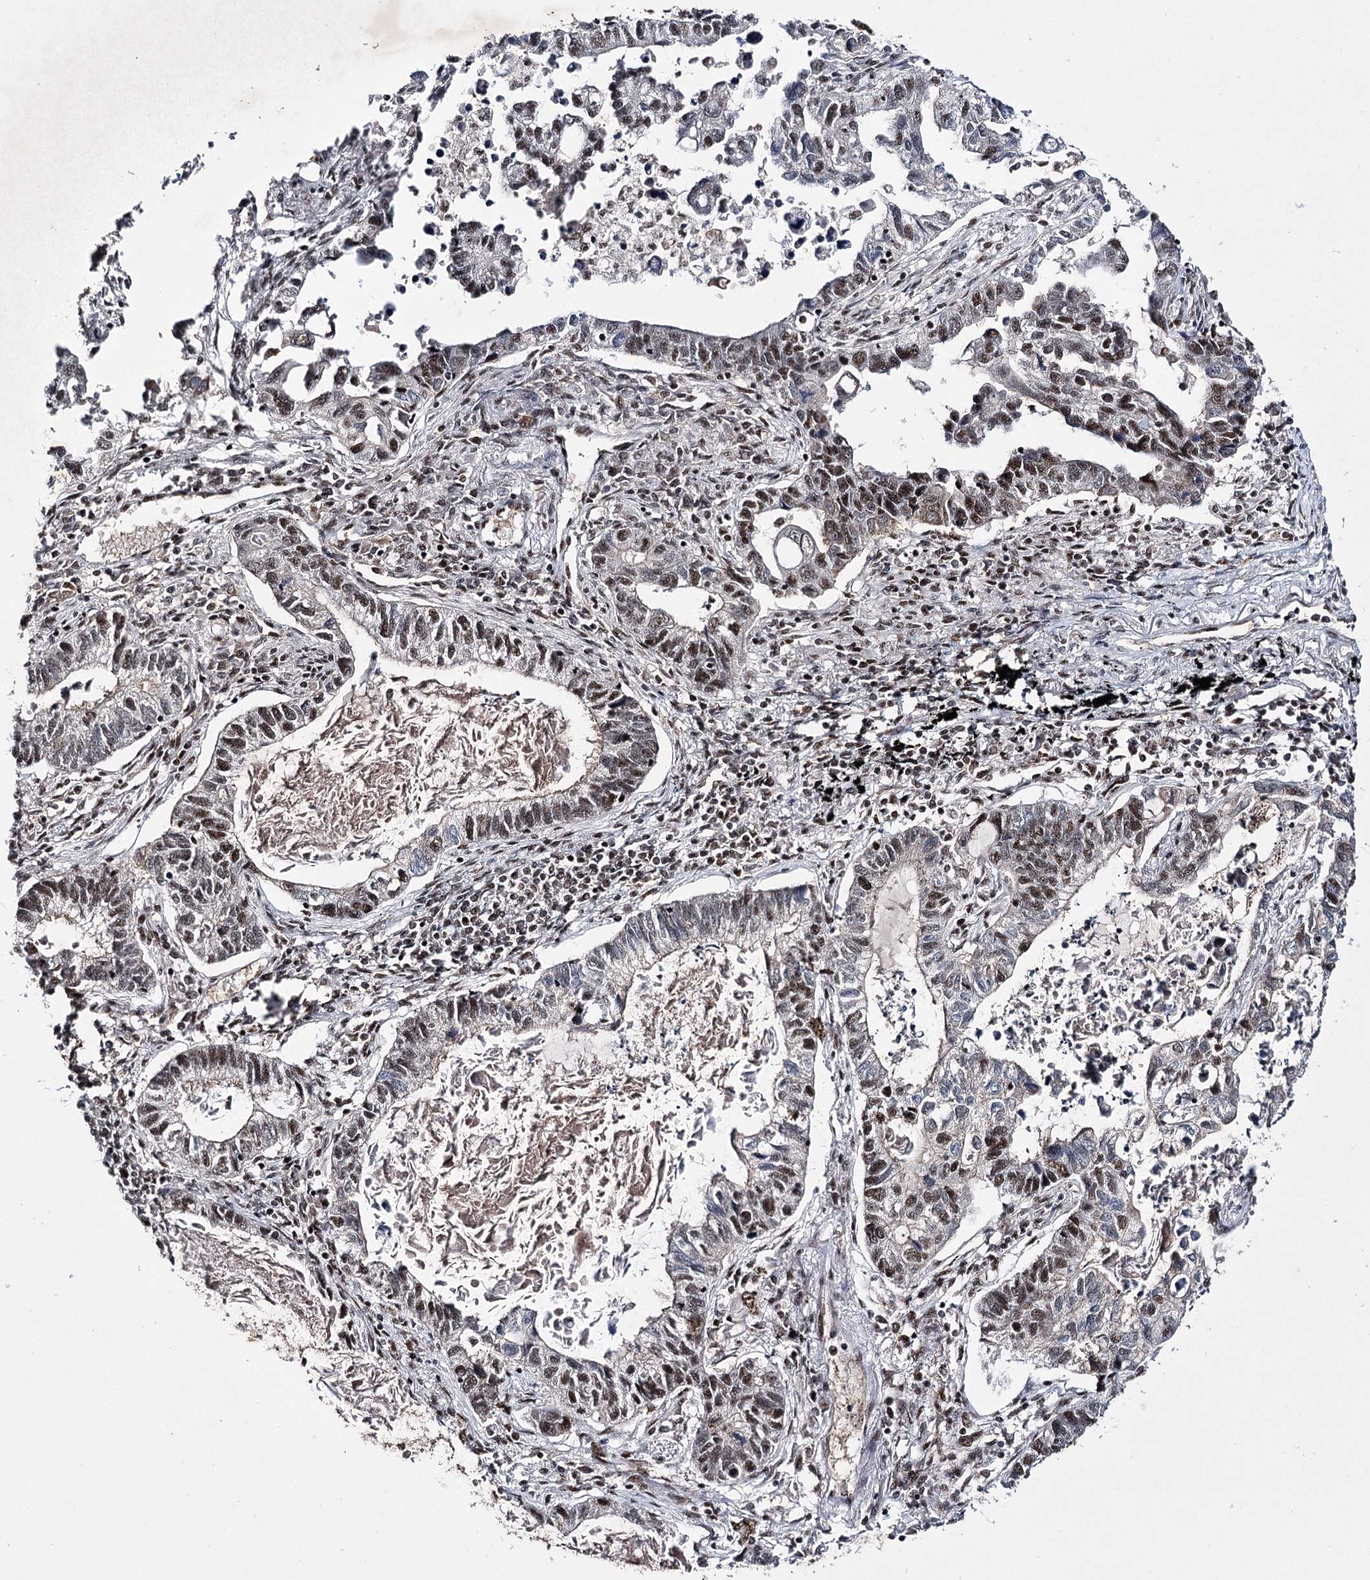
{"staining": {"intensity": "moderate", "quantity": "25%-75%", "location": "nuclear"}, "tissue": "lung cancer", "cell_type": "Tumor cells", "image_type": "cancer", "snomed": [{"axis": "morphology", "description": "Adenocarcinoma, NOS"}, {"axis": "topography", "description": "Lung"}], "caption": "Immunohistochemical staining of lung cancer exhibits moderate nuclear protein expression in about 25%-75% of tumor cells.", "gene": "PRPF40A", "patient": {"sex": "male", "age": 67}}